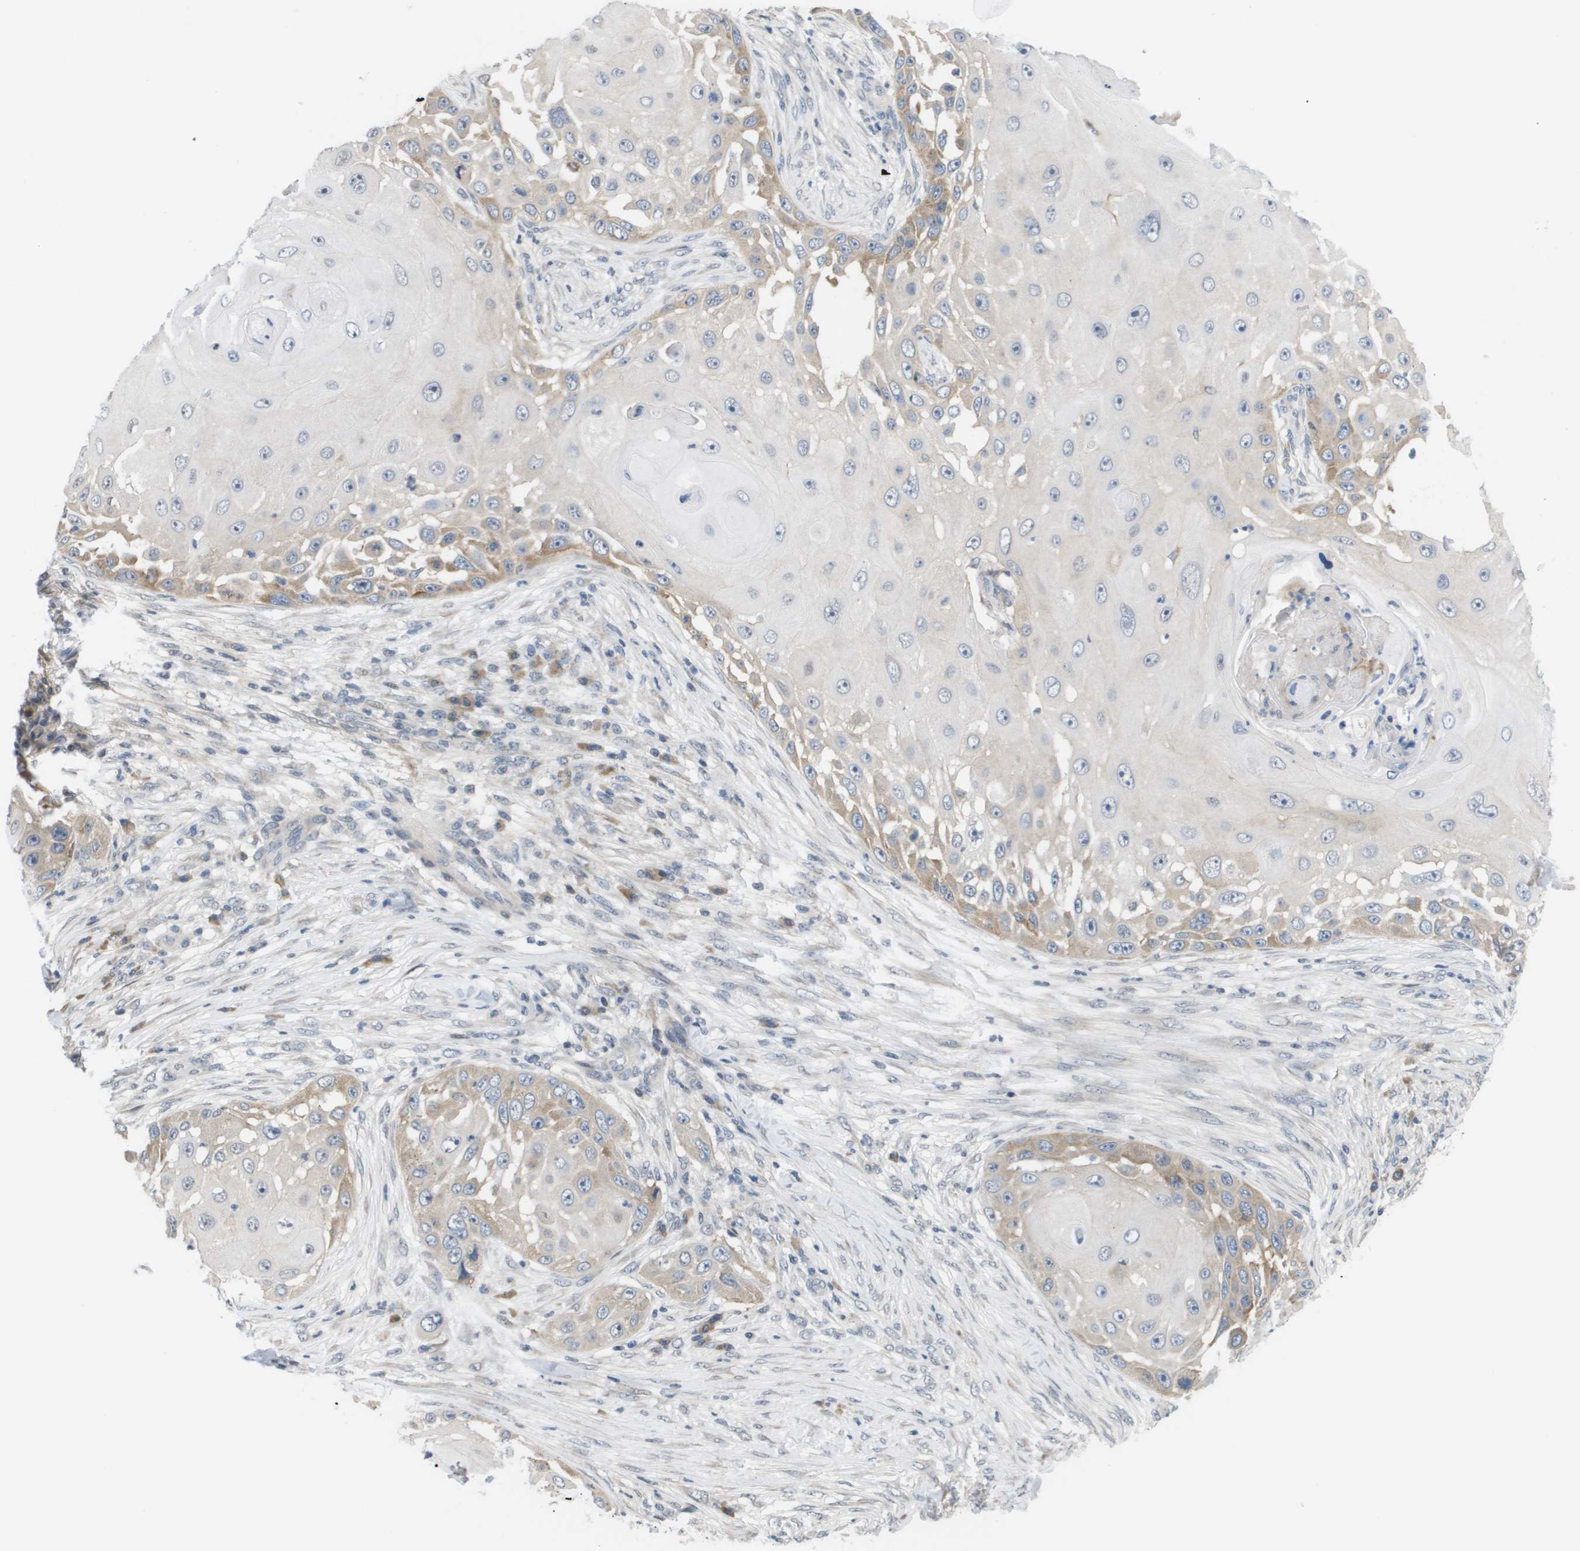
{"staining": {"intensity": "weak", "quantity": "25%-75%", "location": "cytoplasmic/membranous"}, "tissue": "skin cancer", "cell_type": "Tumor cells", "image_type": "cancer", "snomed": [{"axis": "morphology", "description": "Squamous cell carcinoma, NOS"}, {"axis": "topography", "description": "Skin"}], "caption": "Immunohistochemical staining of human squamous cell carcinoma (skin) reveals weak cytoplasmic/membranous protein staining in approximately 25%-75% of tumor cells. Using DAB (brown) and hematoxylin (blue) stains, captured at high magnification using brightfield microscopy.", "gene": "MARCHF8", "patient": {"sex": "female", "age": 44}}